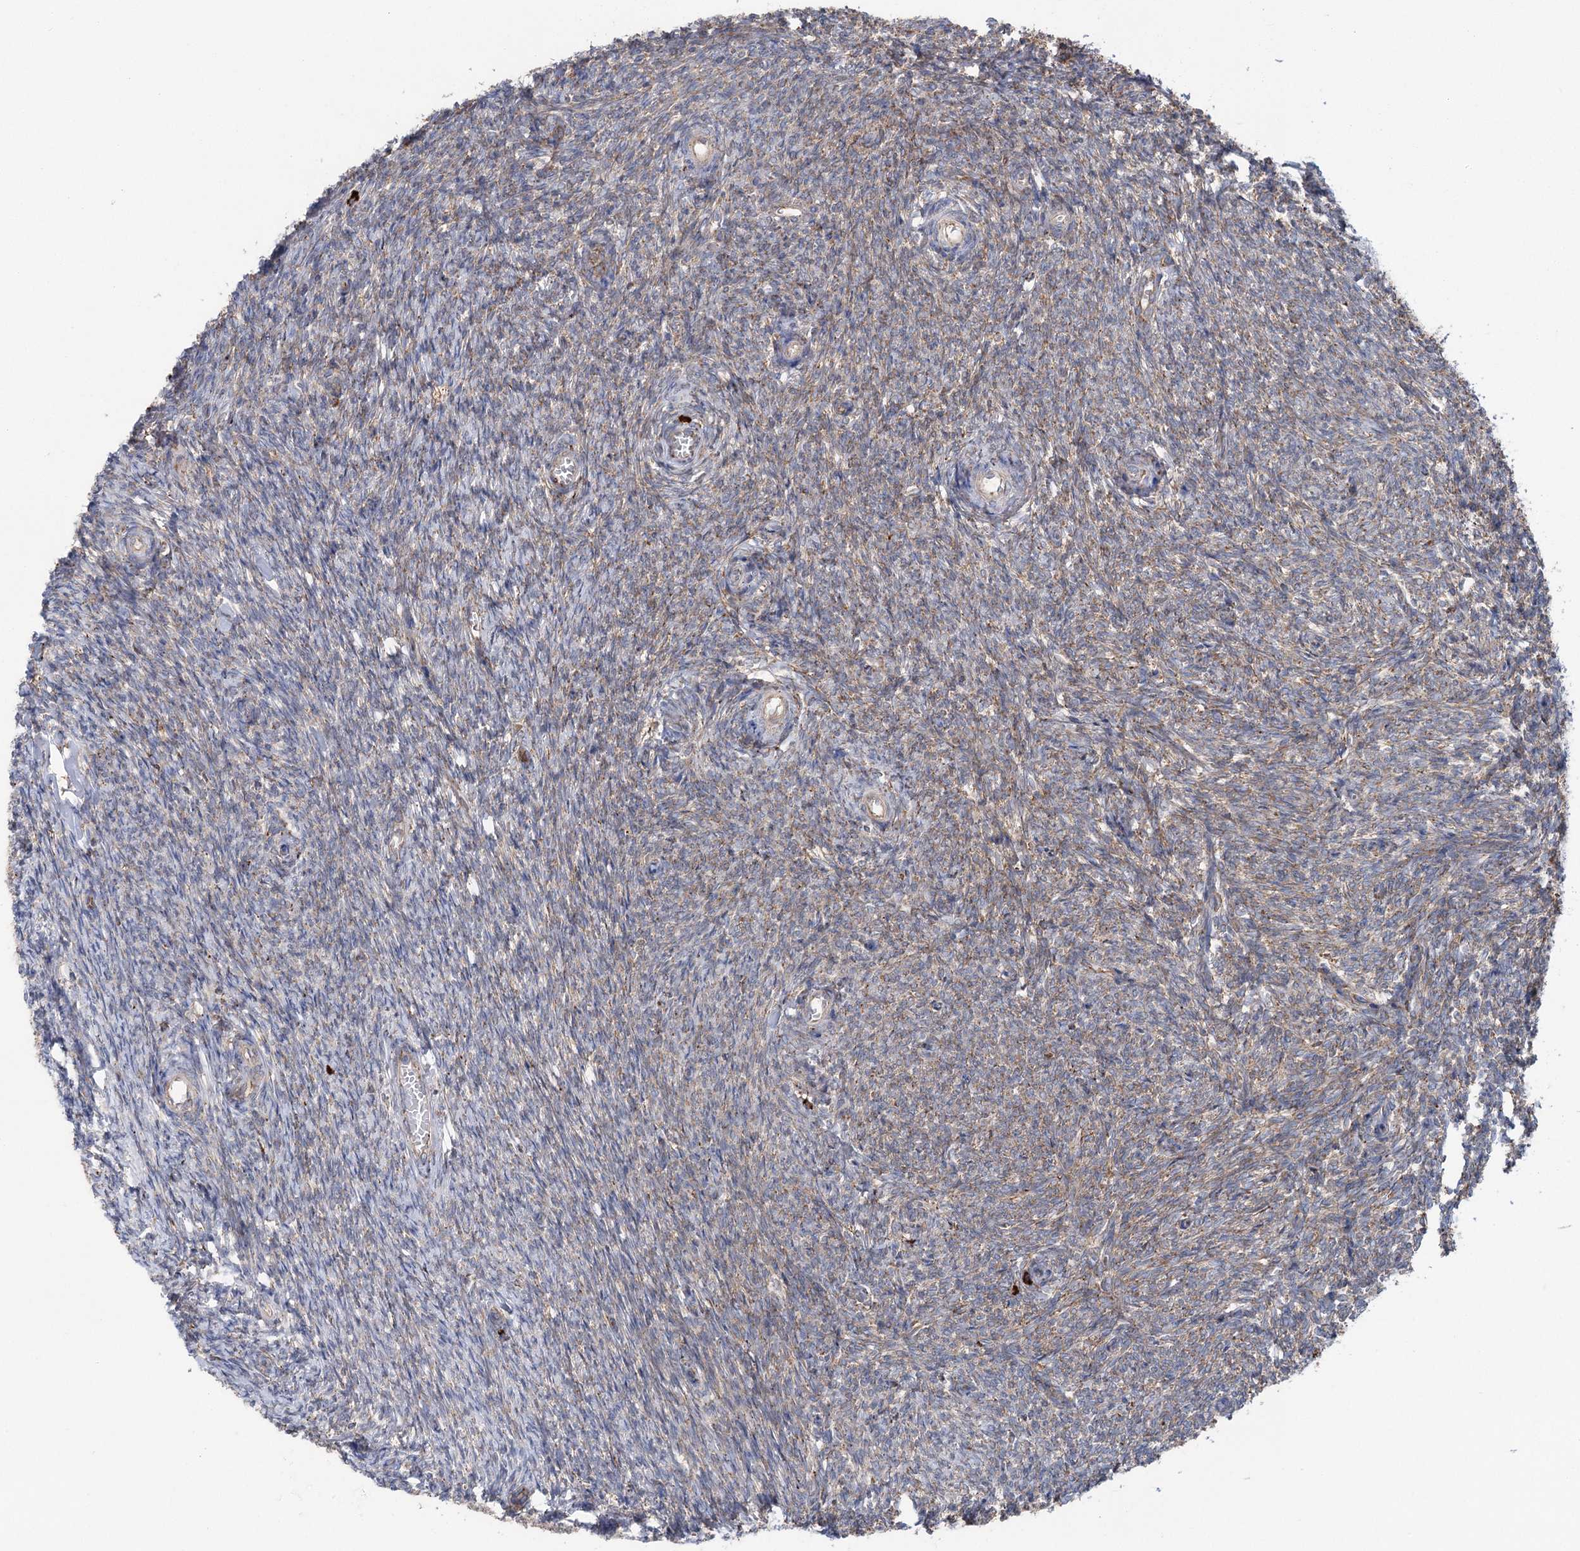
{"staining": {"intensity": "moderate", "quantity": "<25%", "location": "cytoplasmic/membranous"}, "tissue": "ovary", "cell_type": "Ovarian stroma cells", "image_type": "normal", "snomed": [{"axis": "morphology", "description": "Normal tissue, NOS"}, {"axis": "topography", "description": "Ovary"}], "caption": "A photomicrograph of human ovary stained for a protein exhibits moderate cytoplasmic/membranous brown staining in ovarian stroma cells.", "gene": "METTL24", "patient": {"sex": "female", "age": 44}}